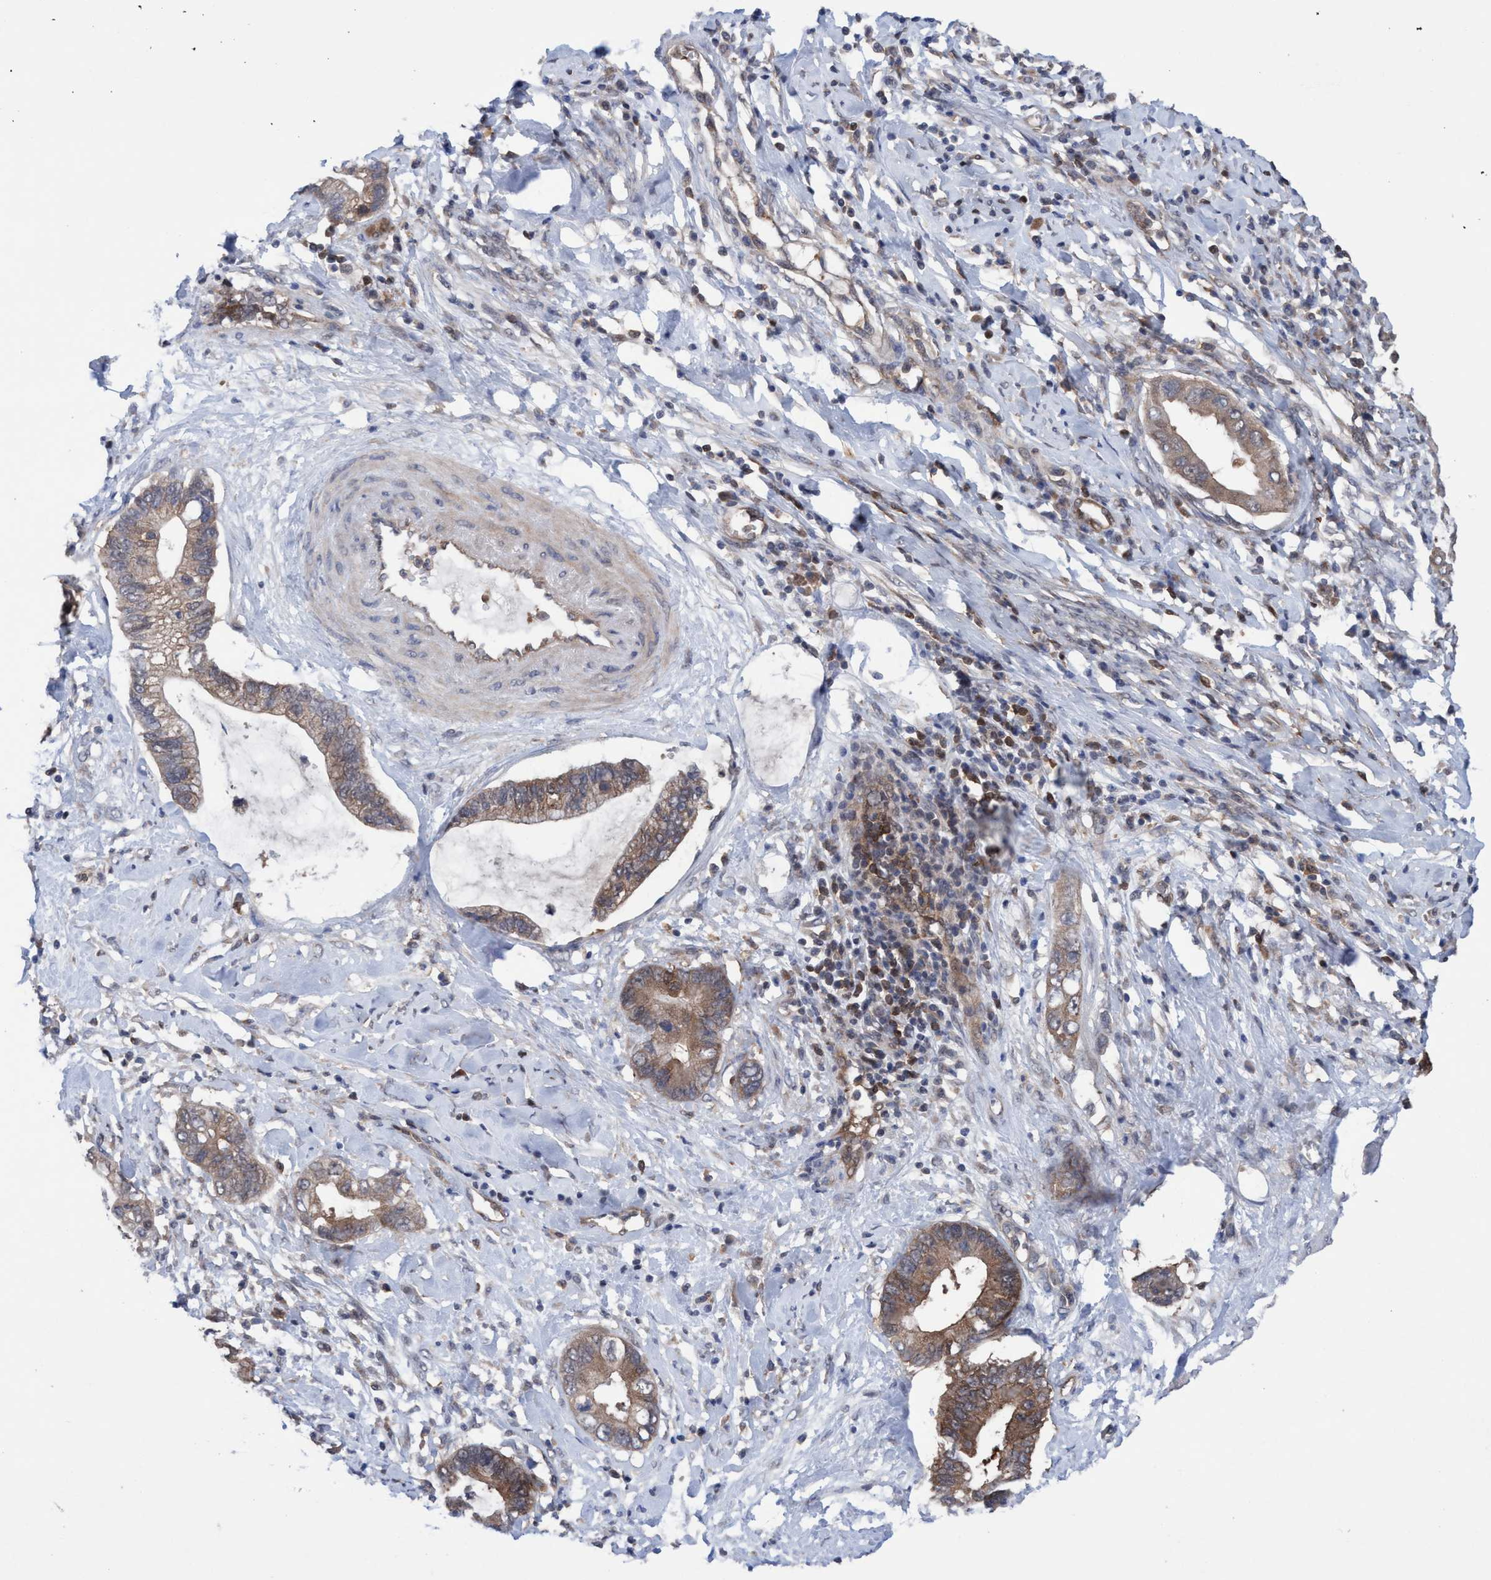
{"staining": {"intensity": "moderate", "quantity": ">75%", "location": "cytoplasmic/membranous"}, "tissue": "cervical cancer", "cell_type": "Tumor cells", "image_type": "cancer", "snomed": [{"axis": "morphology", "description": "Adenocarcinoma, NOS"}, {"axis": "topography", "description": "Cervix"}], "caption": "An IHC photomicrograph of tumor tissue is shown. Protein staining in brown labels moderate cytoplasmic/membranous positivity in cervical cancer (adenocarcinoma) within tumor cells.", "gene": "GLOD4", "patient": {"sex": "female", "age": 44}}